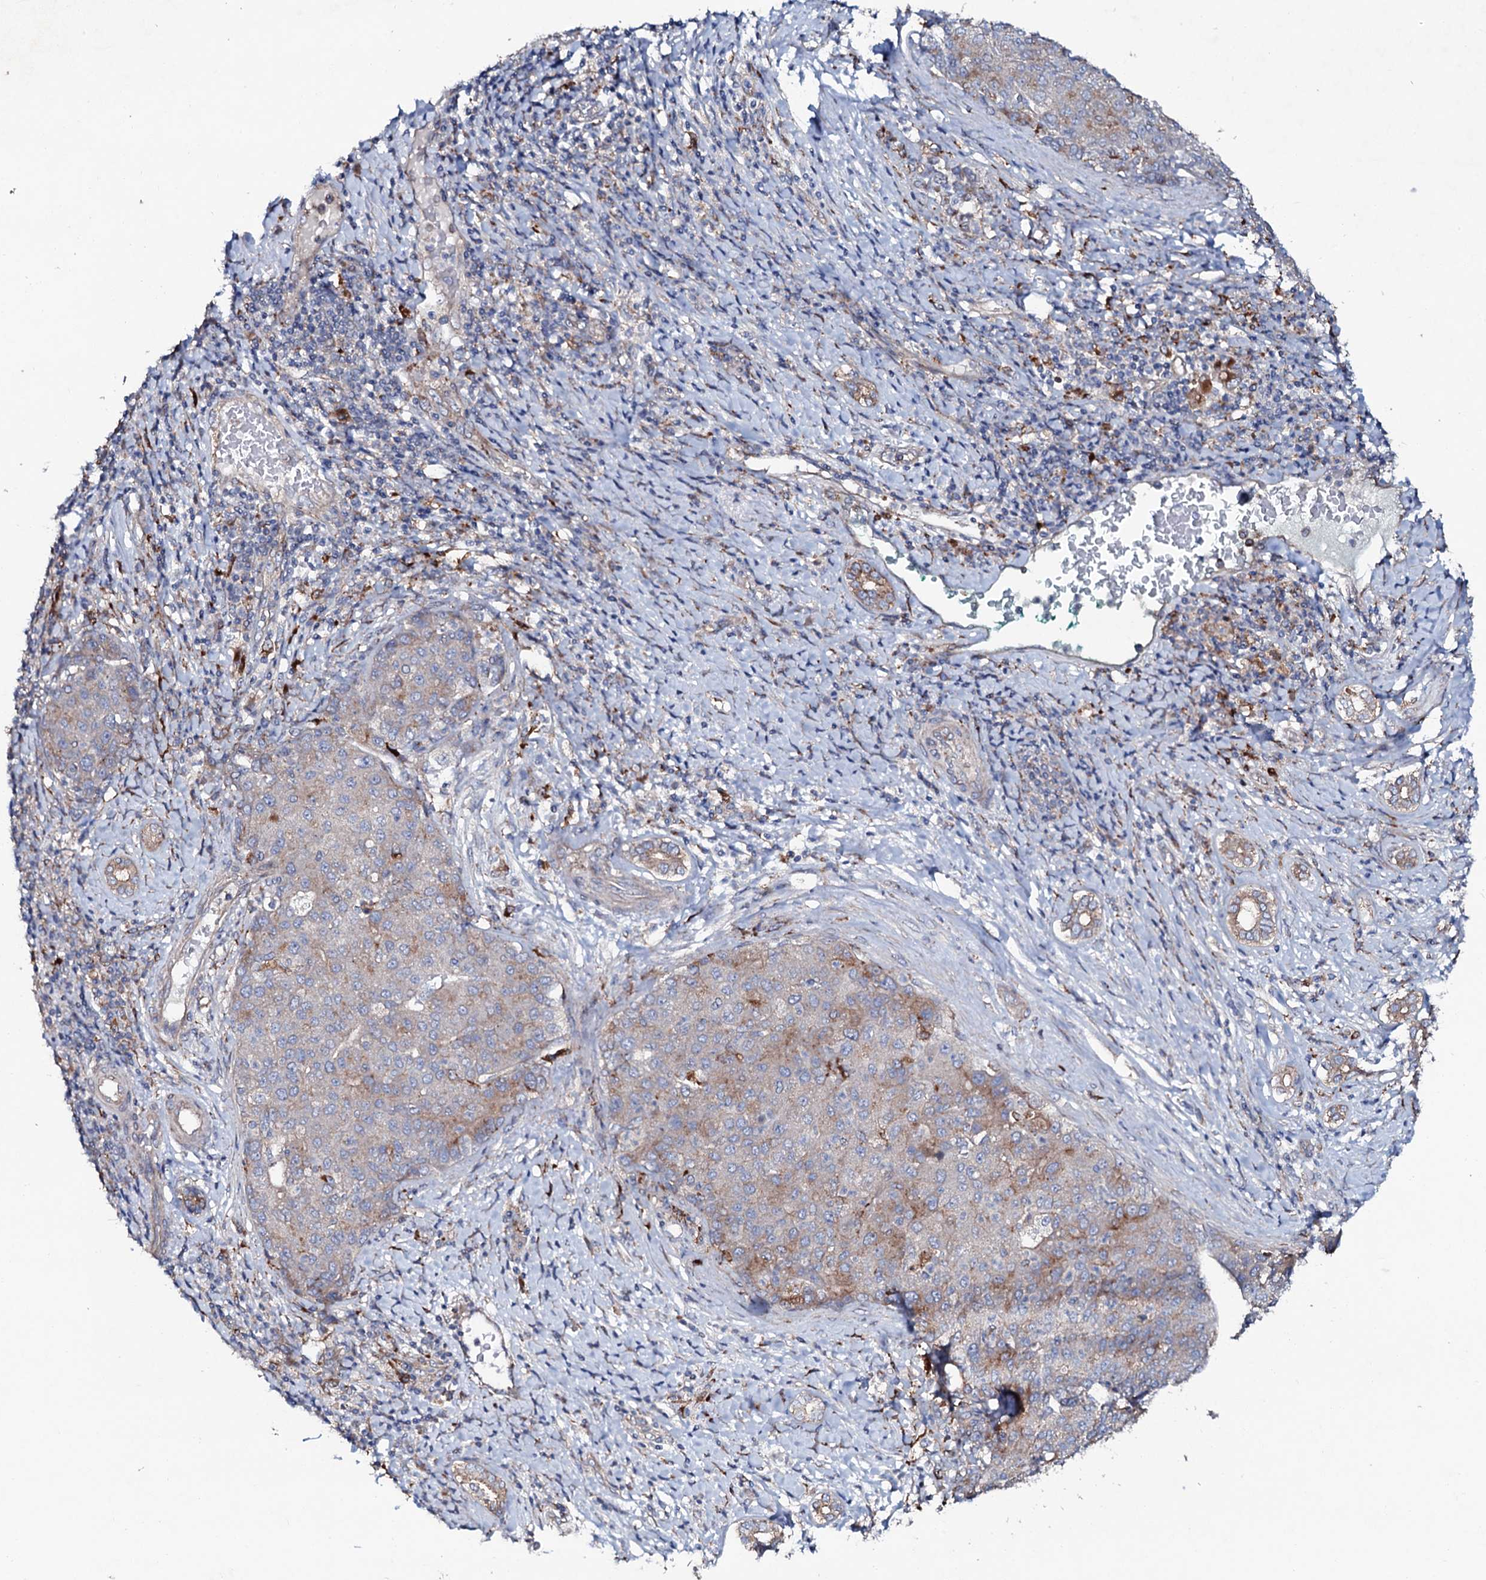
{"staining": {"intensity": "weak", "quantity": "<25%", "location": "cytoplasmic/membranous"}, "tissue": "liver cancer", "cell_type": "Tumor cells", "image_type": "cancer", "snomed": [{"axis": "morphology", "description": "Carcinoma, Hepatocellular, NOS"}, {"axis": "topography", "description": "Liver"}], "caption": "Hepatocellular carcinoma (liver) was stained to show a protein in brown. There is no significant positivity in tumor cells.", "gene": "P2RX4", "patient": {"sex": "male", "age": 65}}